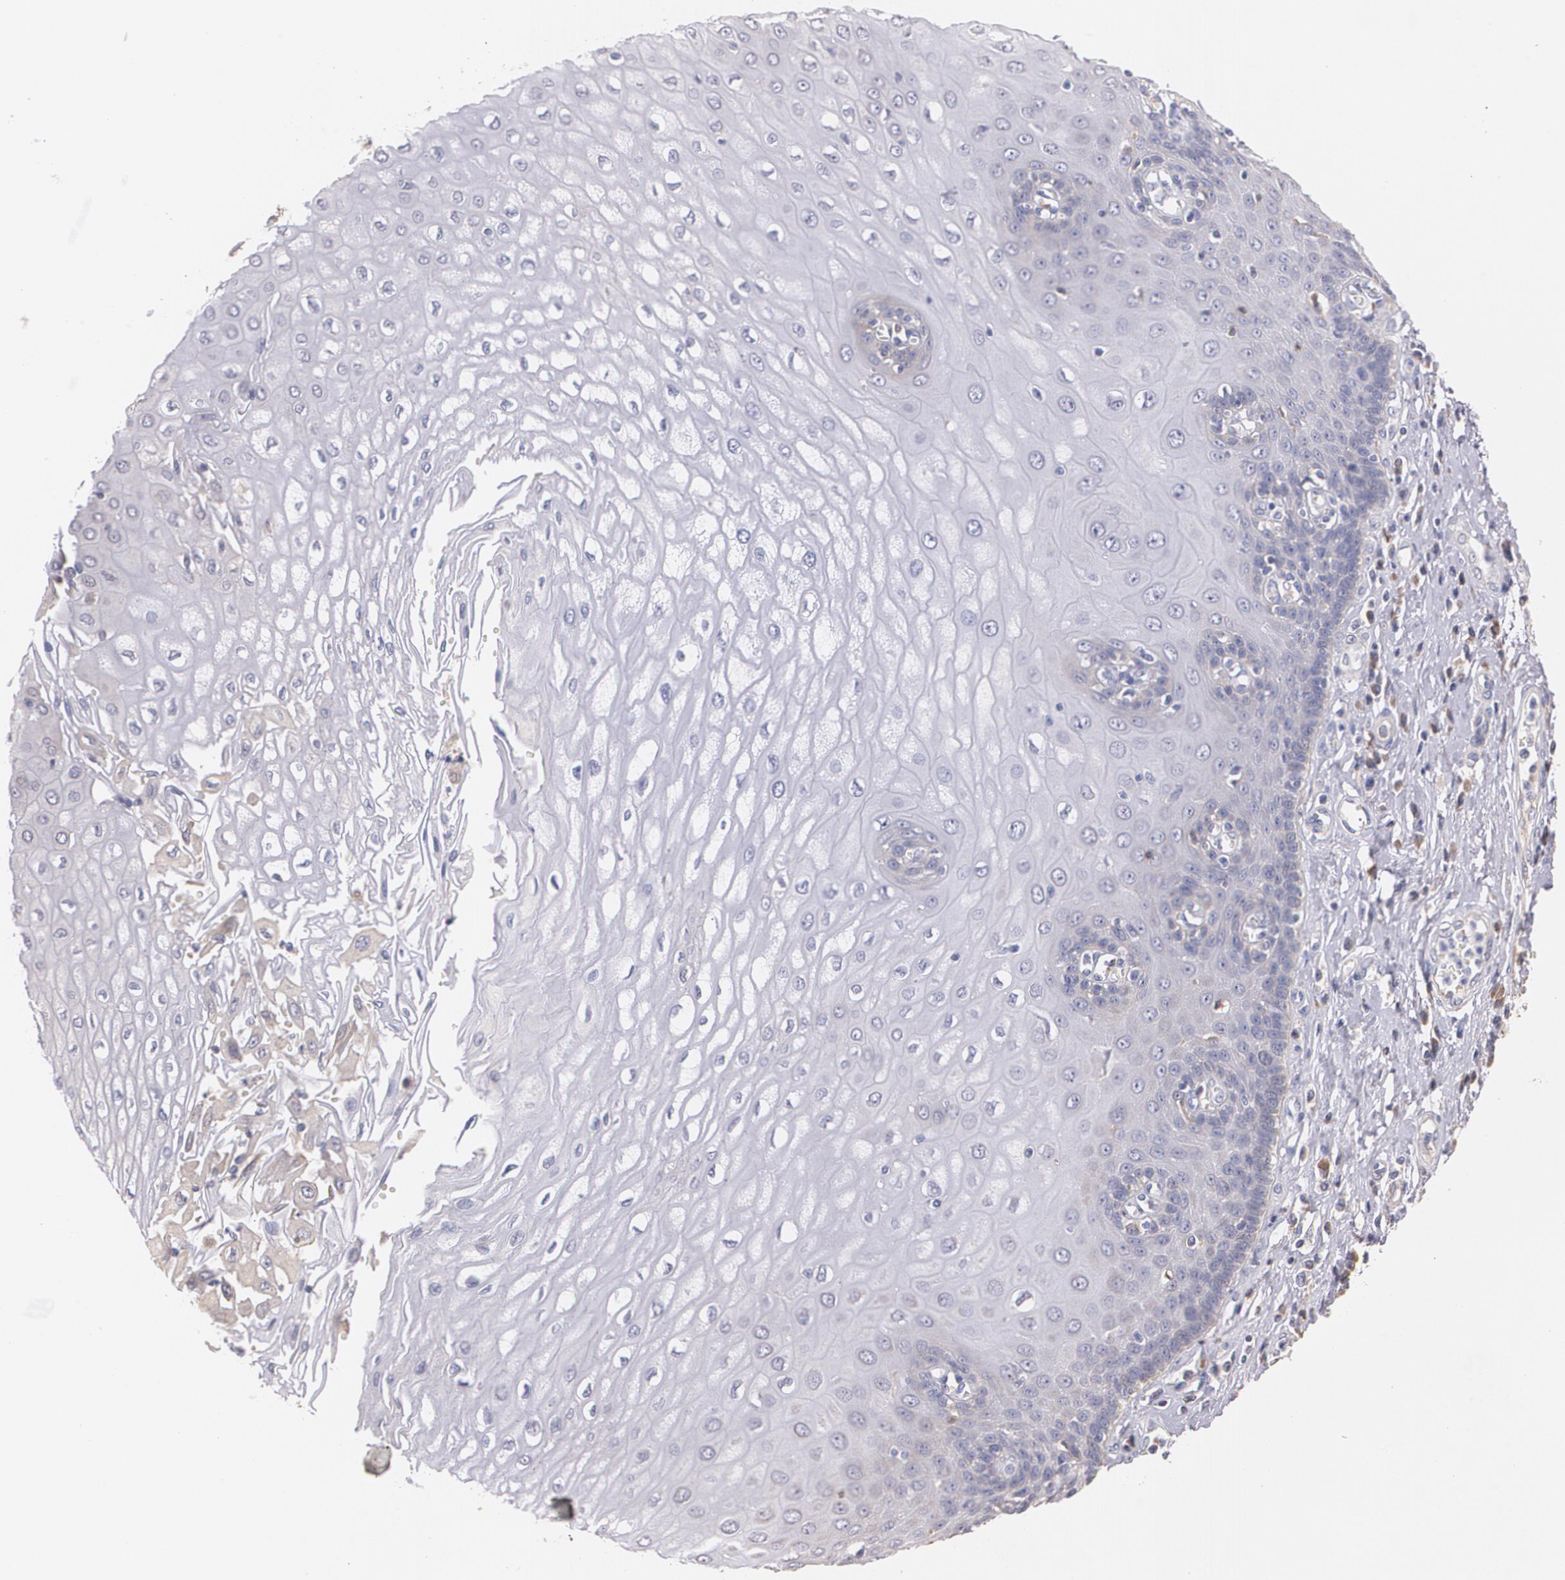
{"staining": {"intensity": "weak", "quantity": "<25%", "location": "cytoplasmic/membranous"}, "tissue": "esophagus", "cell_type": "Squamous epithelial cells", "image_type": "normal", "snomed": [{"axis": "morphology", "description": "Normal tissue, NOS"}, {"axis": "topography", "description": "Esophagus"}], "caption": "This is an IHC image of normal esophagus. There is no positivity in squamous epithelial cells.", "gene": "AMBP", "patient": {"sex": "male", "age": 62}}